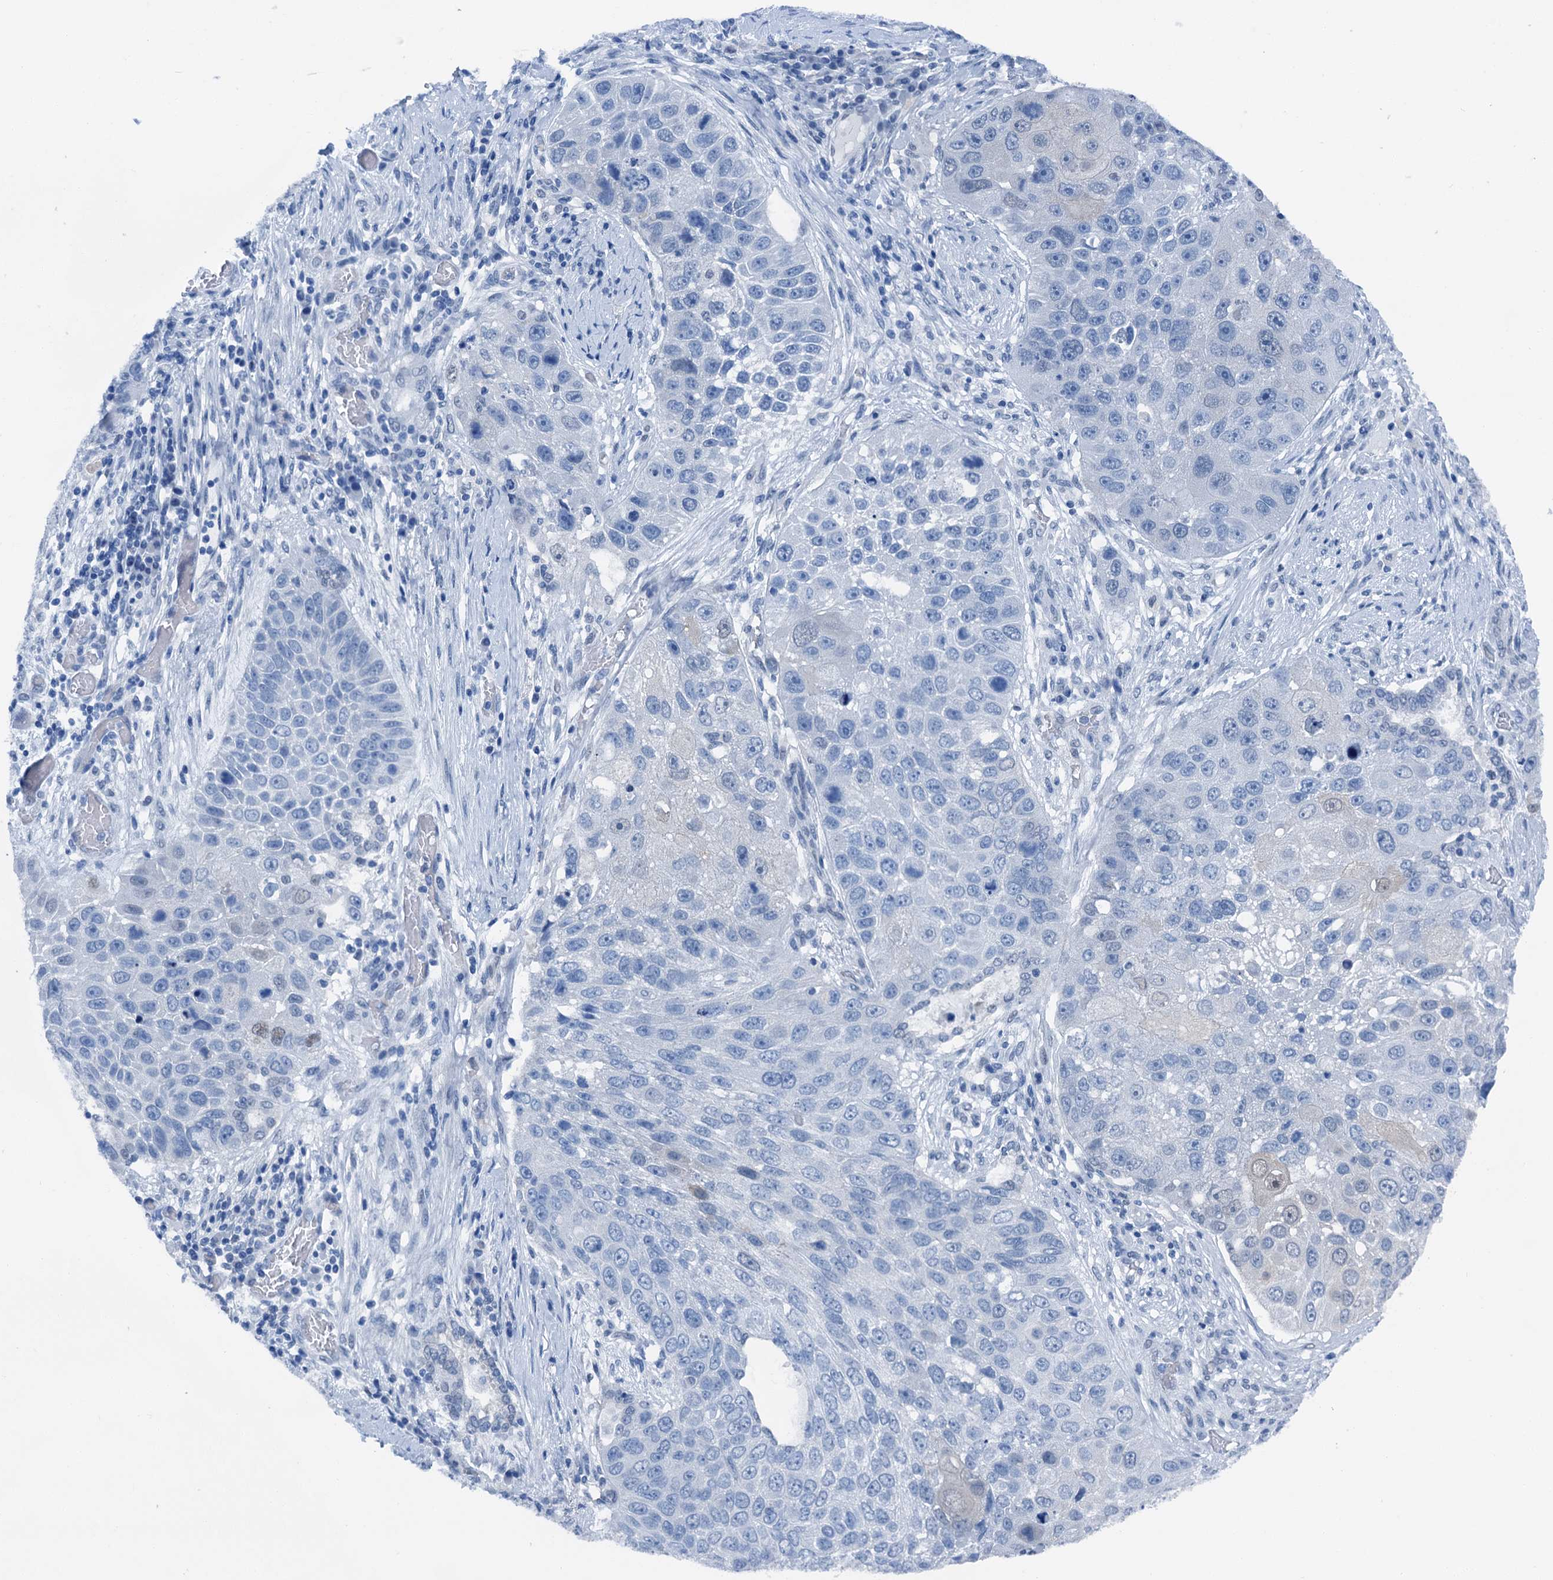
{"staining": {"intensity": "negative", "quantity": "none", "location": "none"}, "tissue": "lung cancer", "cell_type": "Tumor cells", "image_type": "cancer", "snomed": [{"axis": "morphology", "description": "Squamous cell carcinoma, NOS"}, {"axis": "topography", "description": "Lung"}], "caption": "Protein analysis of lung cancer (squamous cell carcinoma) exhibits no significant expression in tumor cells.", "gene": "CBLN3", "patient": {"sex": "male", "age": 61}}